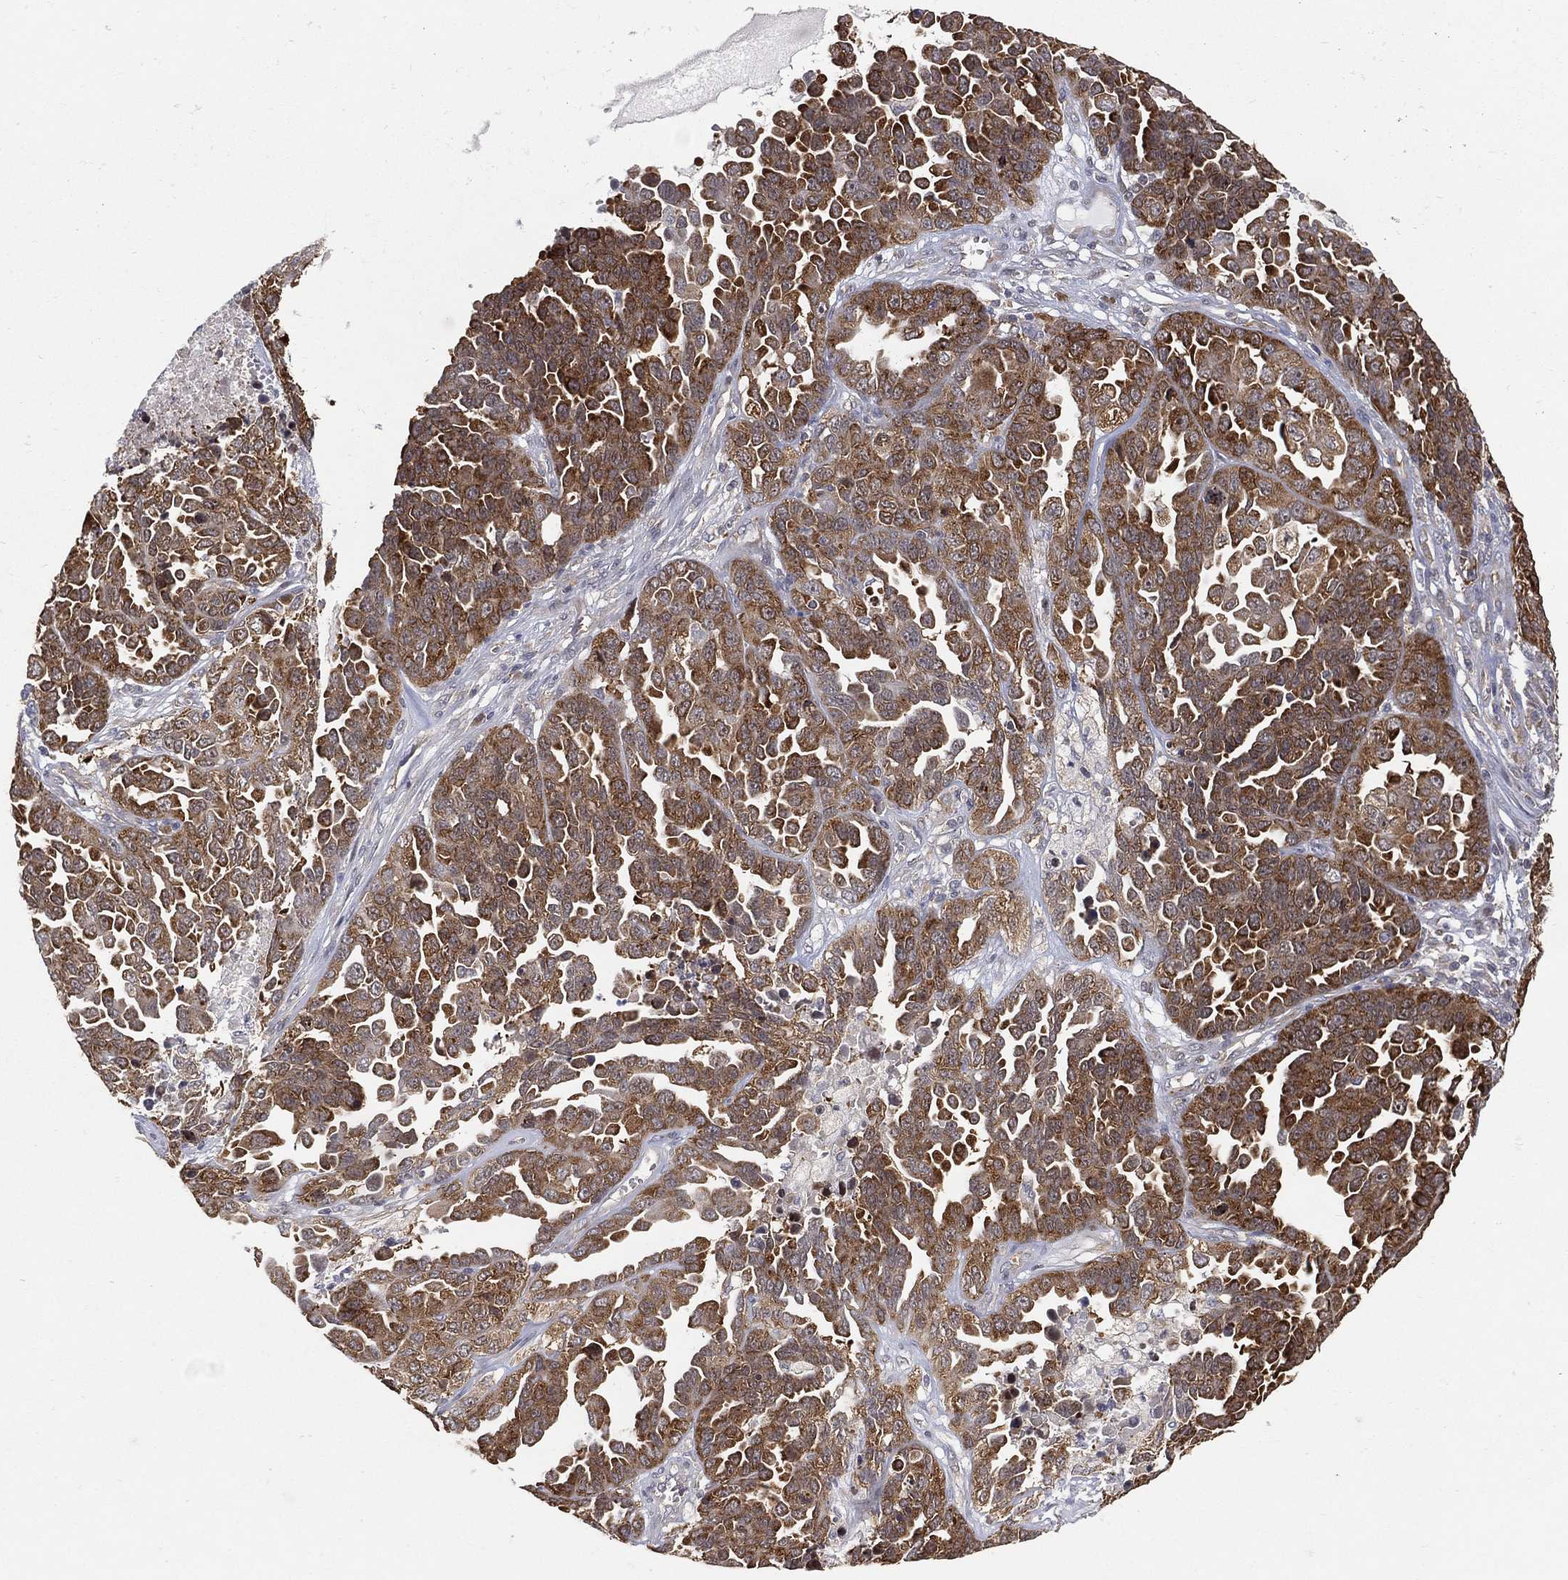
{"staining": {"intensity": "moderate", "quantity": ">75%", "location": "cytoplasmic/membranous"}, "tissue": "ovarian cancer", "cell_type": "Tumor cells", "image_type": "cancer", "snomed": [{"axis": "morphology", "description": "Cystadenocarcinoma, serous, NOS"}, {"axis": "topography", "description": "Ovary"}], "caption": "Tumor cells demonstrate medium levels of moderate cytoplasmic/membranous expression in about >75% of cells in serous cystadenocarcinoma (ovarian). (DAB (3,3'-diaminobenzidine) = brown stain, brightfield microscopy at high magnification).", "gene": "TMTC4", "patient": {"sex": "female", "age": 87}}